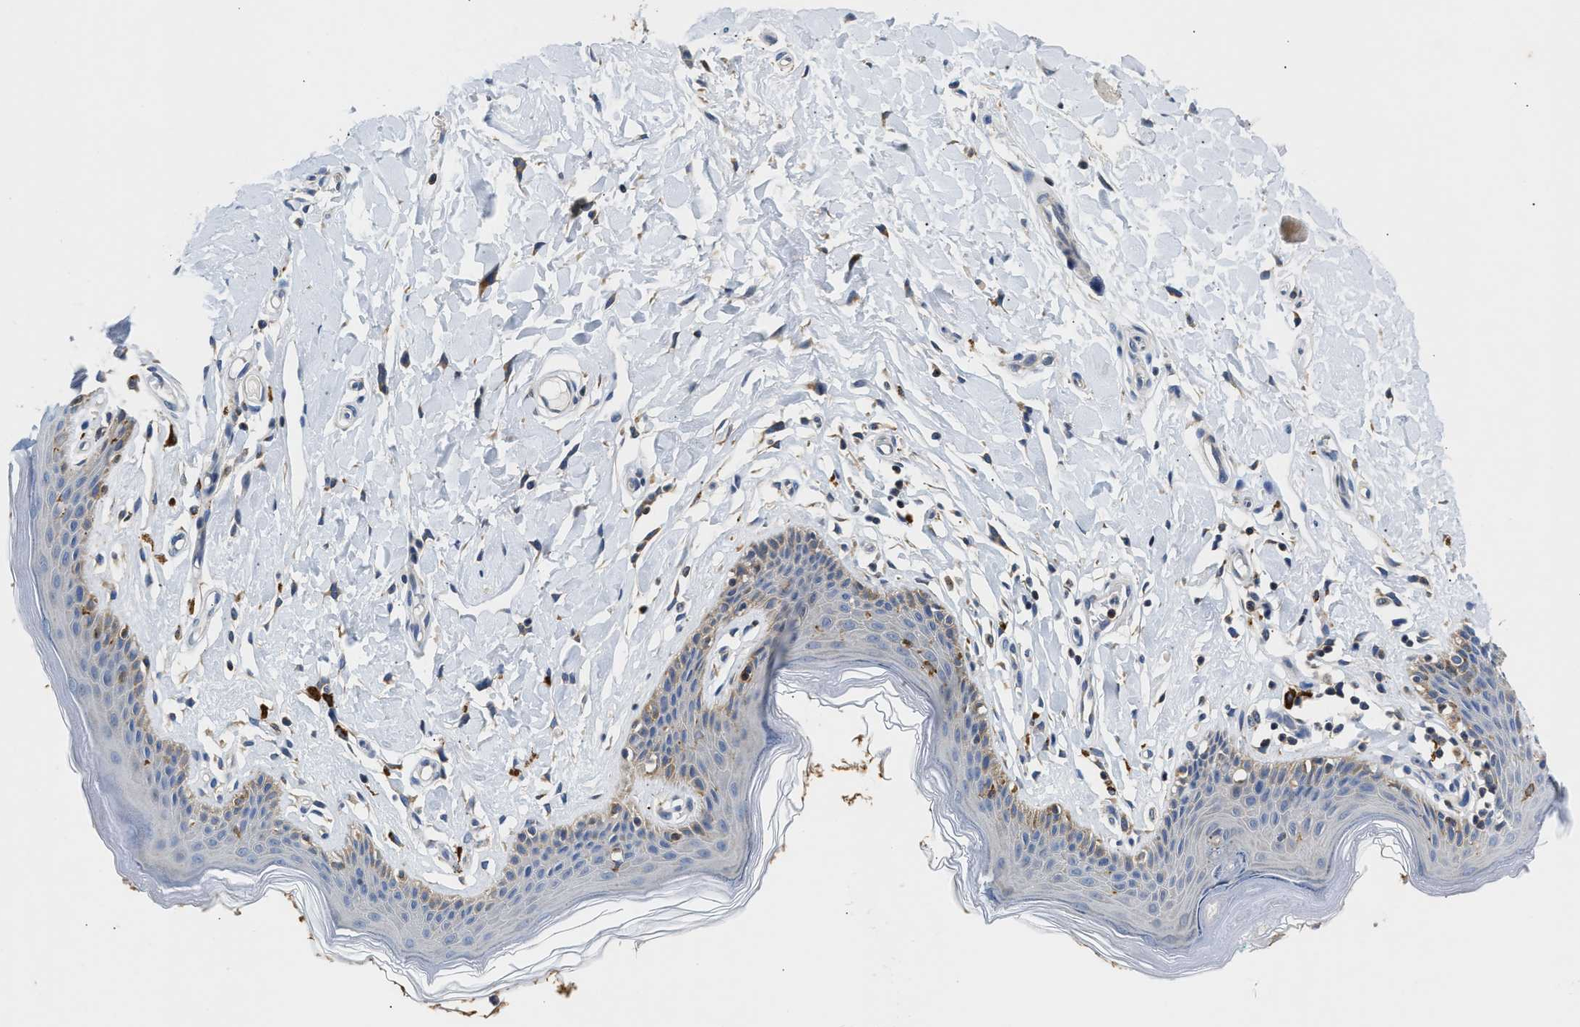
{"staining": {"intensity": "moderate", "quantity": "<25%", "location": "cytoplasmic/membranous"}, "tissue": "skin", "cell_type": "Epidermal cells", "image_type": "normal", "snomed": [{"axis": "morphology", "description": "Normal tissue, NOS"}, {"axis": "topography", "description": "Vulva"}], "caption": "Skin stained with a brown dye displays moderate cytoplasmic/membranous positive positivity in approximately <25% of epidermal cells.", "gene": "AMZ1", "patient": {"sex": "female", "age": 66}}